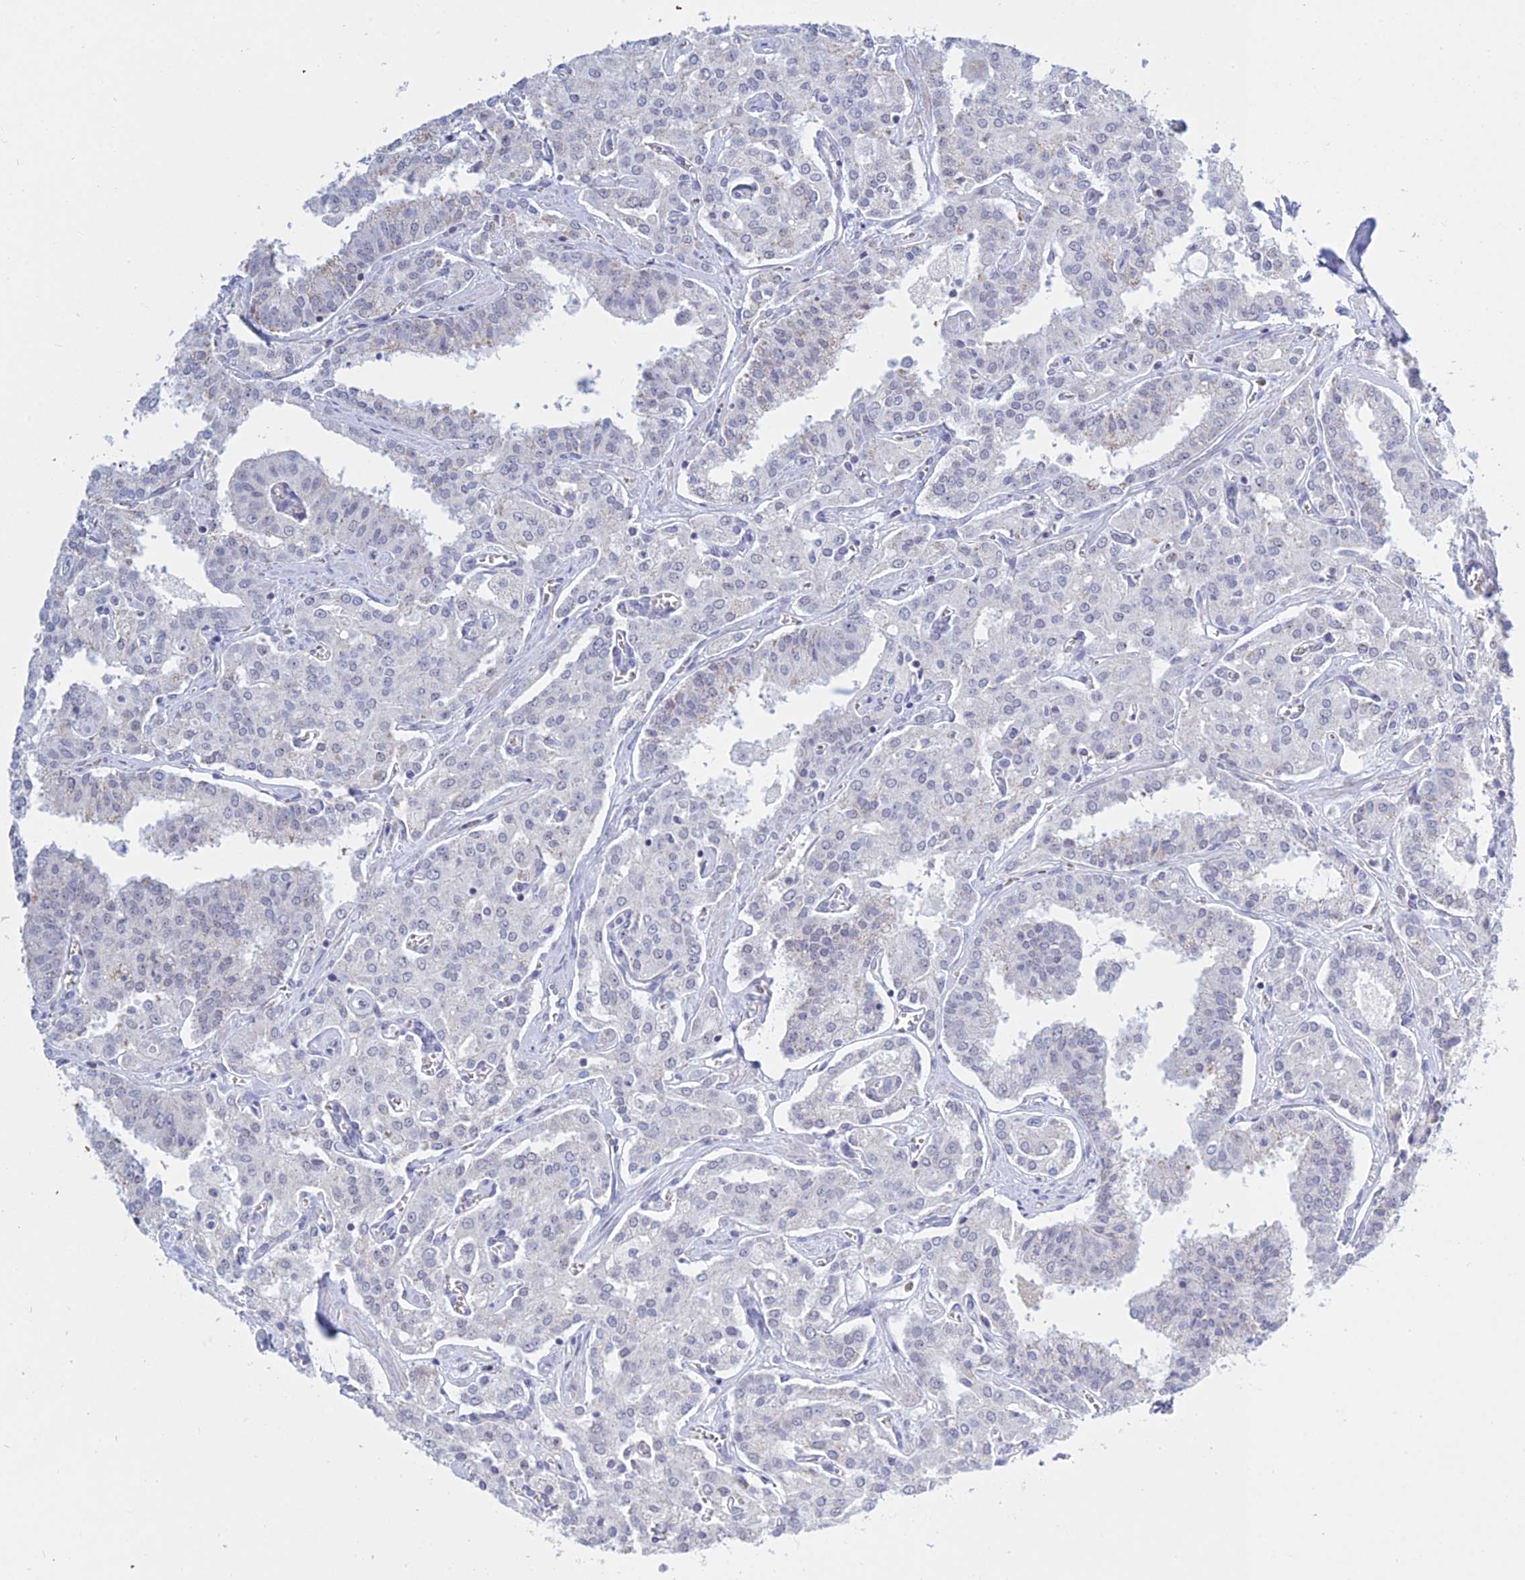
{"staining": {"intensity": "negative", "quantity": "none", "location": "none"}, "tissue": "prostate cancer", "cell_type": "Tumor cells", "image_type": "cancer", "snomed": [{"axis": "morphology", "description": "Adenocarcinoma, High grade"}, {"axis": "topography", "description": "Prostate"}], "caption": "Immunohistochemistry micrograph of neoplastic tissue: human prostate cancer (adenocarcinoma (high-grade)) stained with DAB (3,3'-diaminobenzidine) demonstrates no significant protein expression in tumor cells.", "gene": "KLF14", "patient": {"sex": "male", "age": 71}}